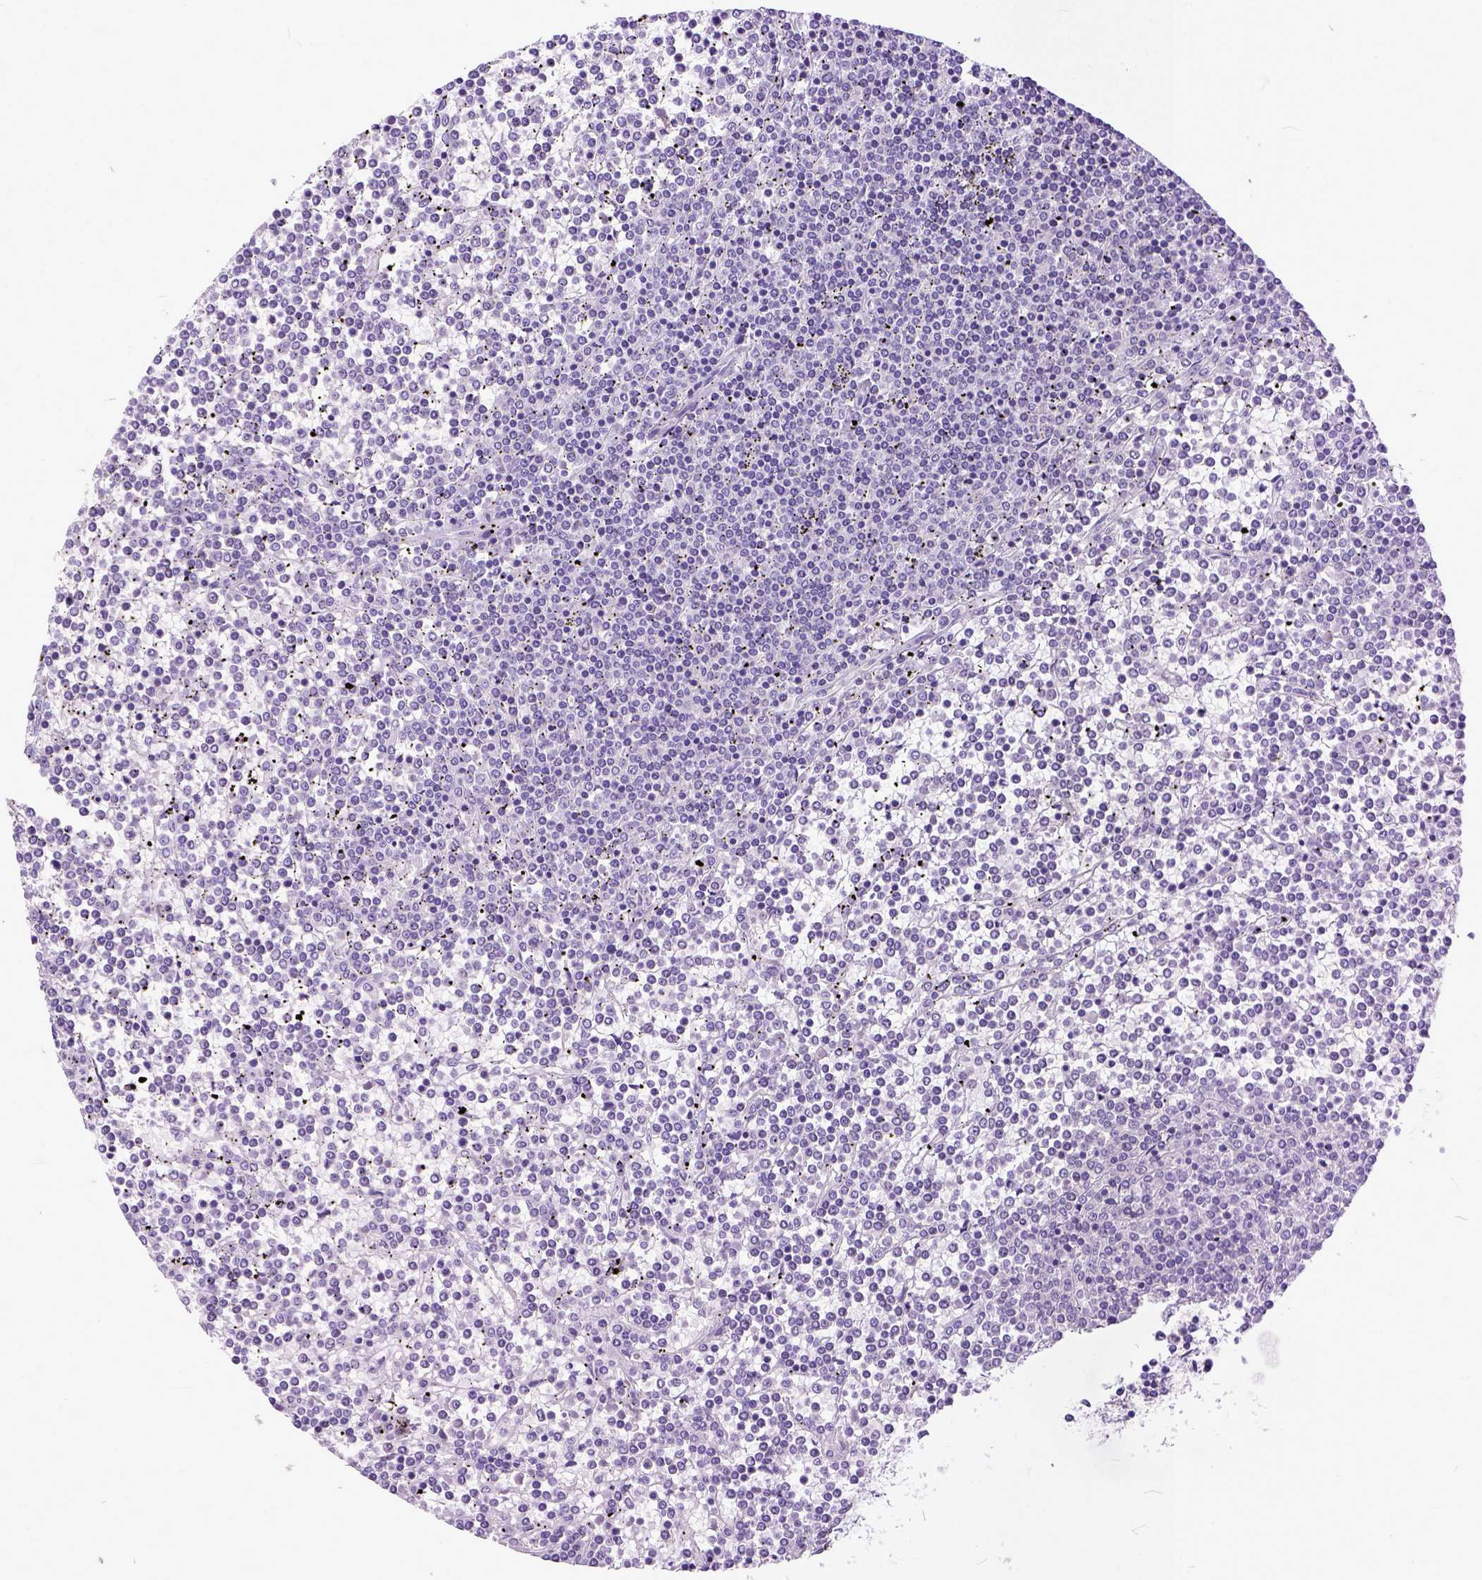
{"staining": {"intensity": "negative", "quantity": "none", "location": "none"}, "tissue": "lymphoma", "cell_type": "Tumor cells", "image_type": "cancer", "snomed": [{"axis": "morphology", "description": "Malignant lymphoma, non-Hodgkin's type, Low grade"}, {"axis": "topography", "description": "Spleen"}], "caption": "This is a photomicrograph of immunohistochemistry (IHC) staining of low-grade malignant lymphoma, non-Hodgkin's type, which shows no positivity in tumor cells.", "gene": "PPL", "patient": {"sex": "female", "age": 19}}